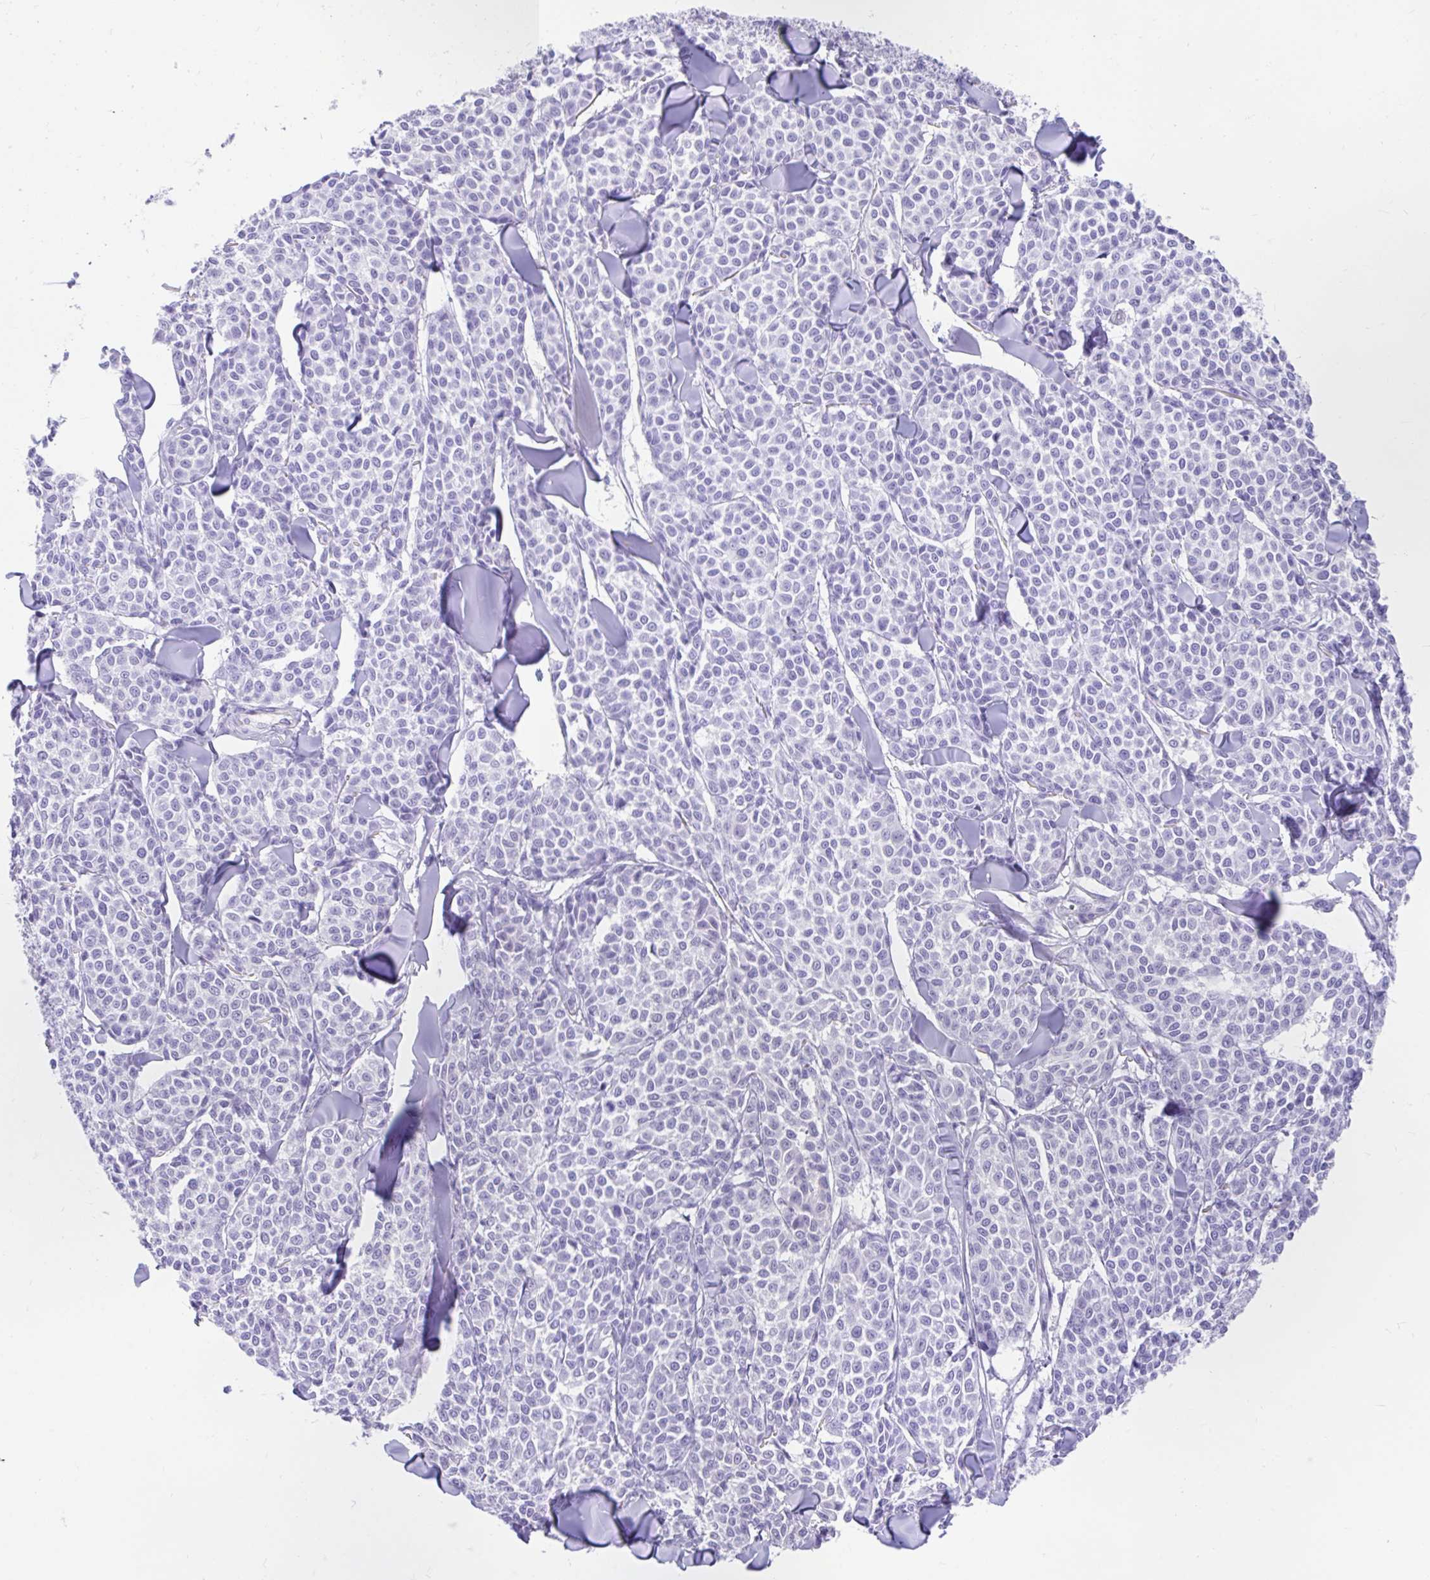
{"staining": {"intensity": "negative", "quantity": "none", "location": "none"}, "tissue": "melanoma", "cell_type": "Tumor cells", "image_type": "cancer", "snomed": [{"axis": "morphology", "description": "Malignant melanoma, NOS"}, {"axis": "topography", "description": "Skin"}], "caption": "The immunohistochemistry (IHC) histopathology image has no significant staining in tumor cells of melanoma tissue.", "gene": "FAM107A", "patient": {"sex": "male", "age": 46}}